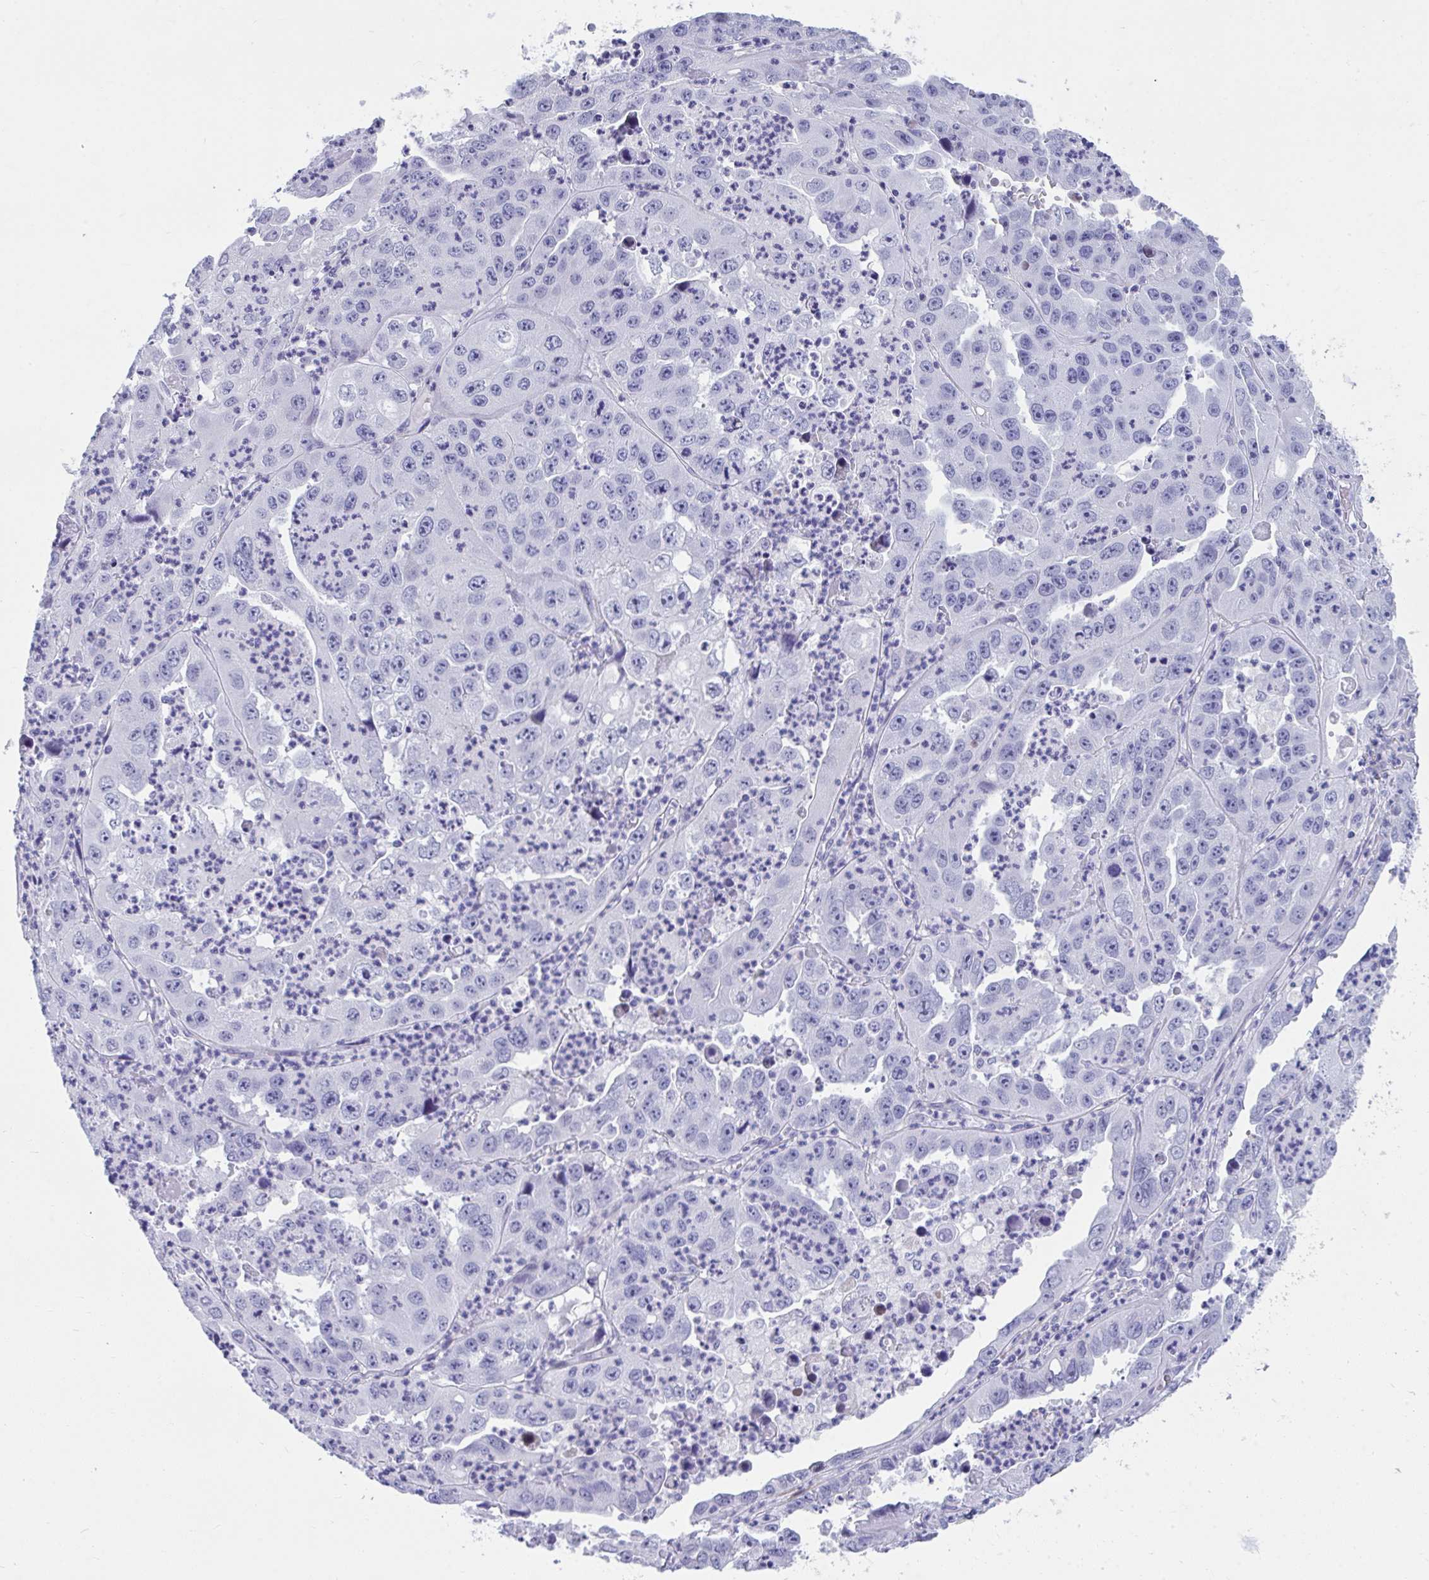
{"staining": {"intensity": "negative", "quantity": "none", "location": "none"}, "tissue": "endometrial cancer", "cell_type": "Tumor cells", "image_type": "cancer", "snomed": [{"axis": "morphology", "description": "Adenocarcinoma, NOS"}, {"axis": "topography", "description": "Uterus"}], "caption": "This is an IHC image of human endometrial adenocarcinoma. There is no staining in tumor cells.", "gene": "ISL1", "patient": {"sex": "female", "age": 62}}